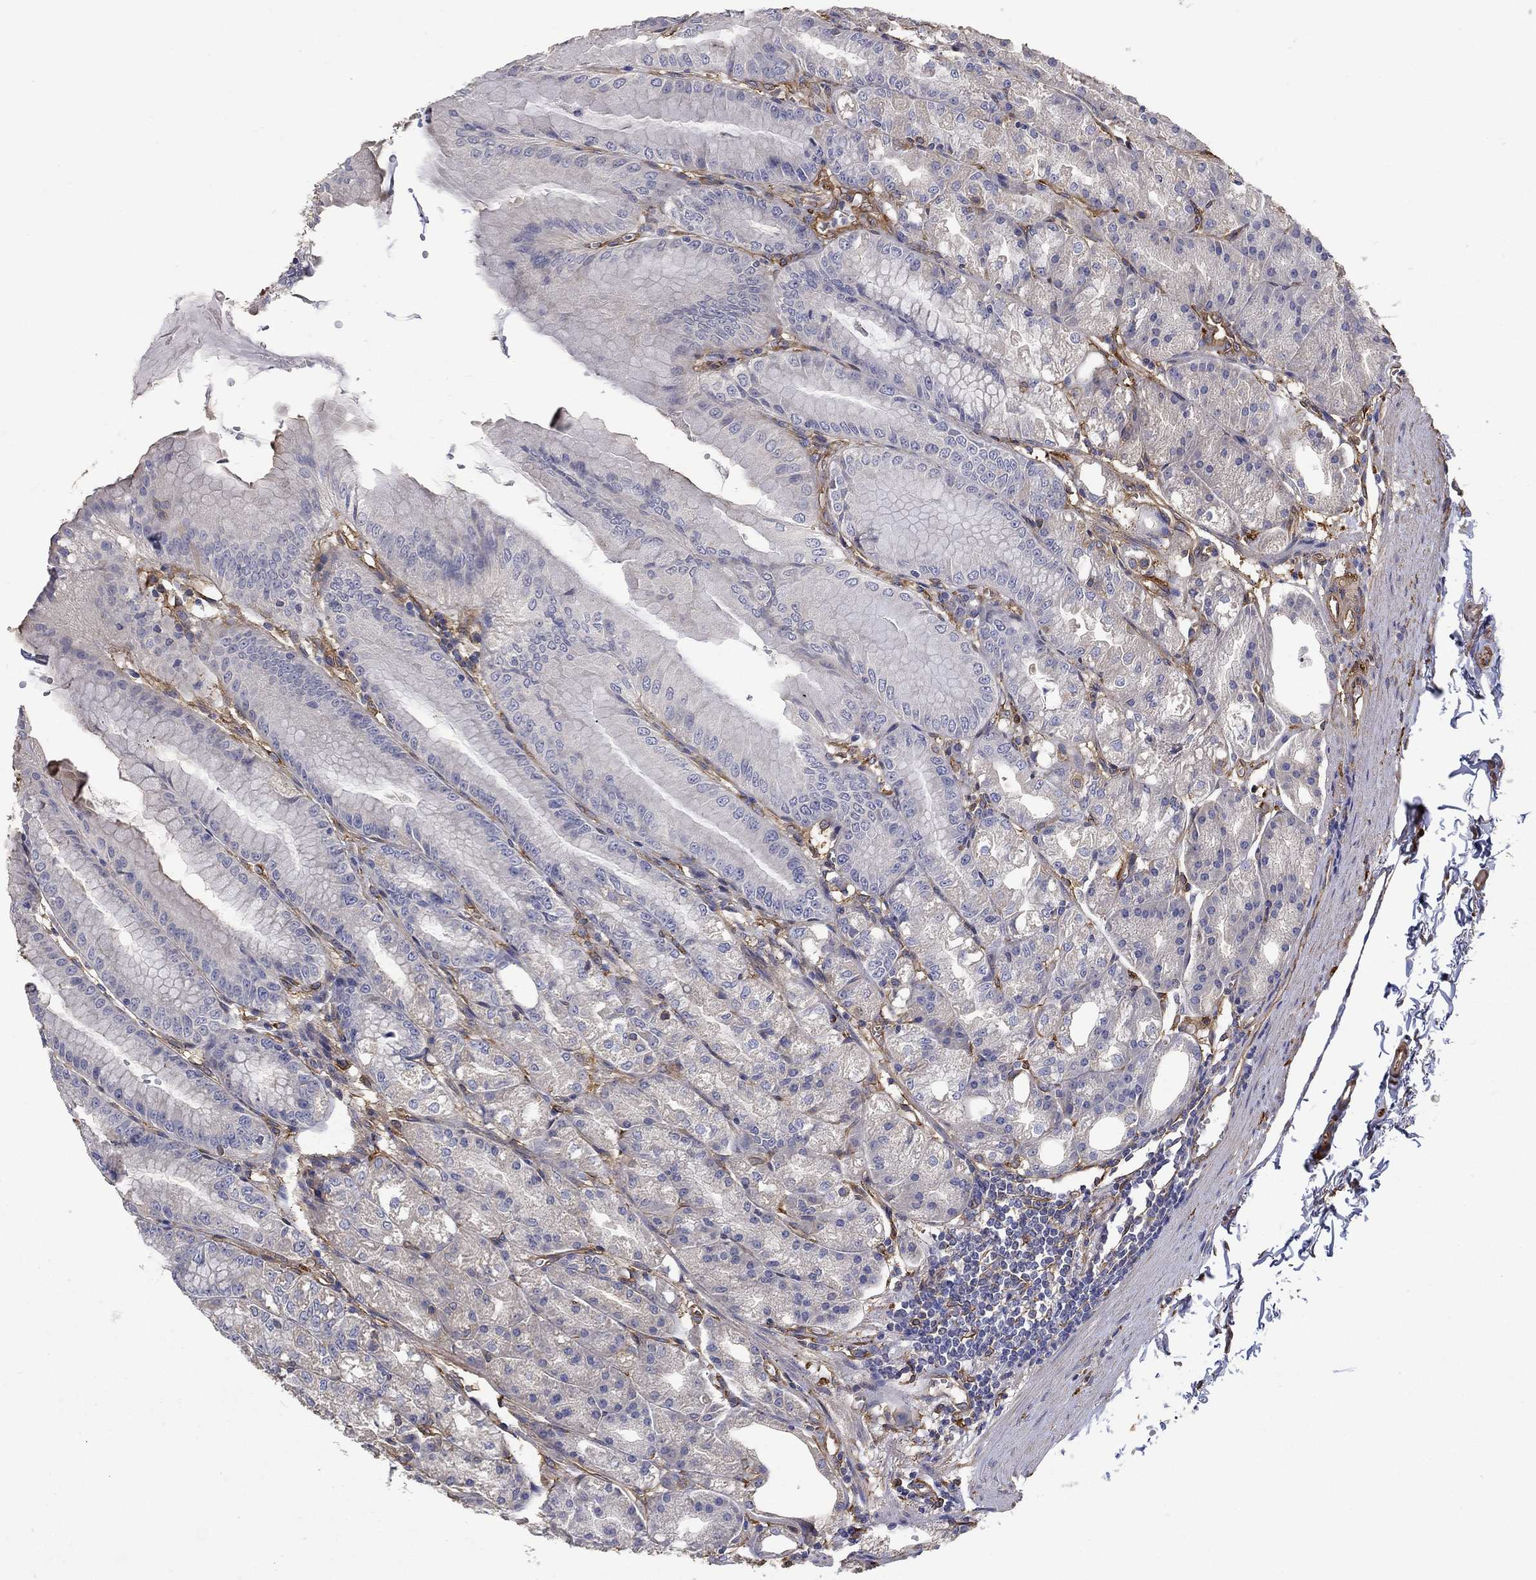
{"staining": {"intensity": "weak", "quantity": "<25%", "location": "cytoplasmic/membranous"}, "tissue": "stomach", "cell_type": "Glandular cells", "image_type": "normal", "snomed": [{"axis": "morphology", "description": "Normal tissue, NOS"}, {"axis": "topography", "description": "Stomach"}], "caption": "Immunohistochemistry image of unremarkable stomach: stomach stained with DAB (3,3'-diaminobenzidine) displays no significant protein expression in glandular cells.", "gene": "DPYSL2", "patient": {"sex": "male", "age": 71}}